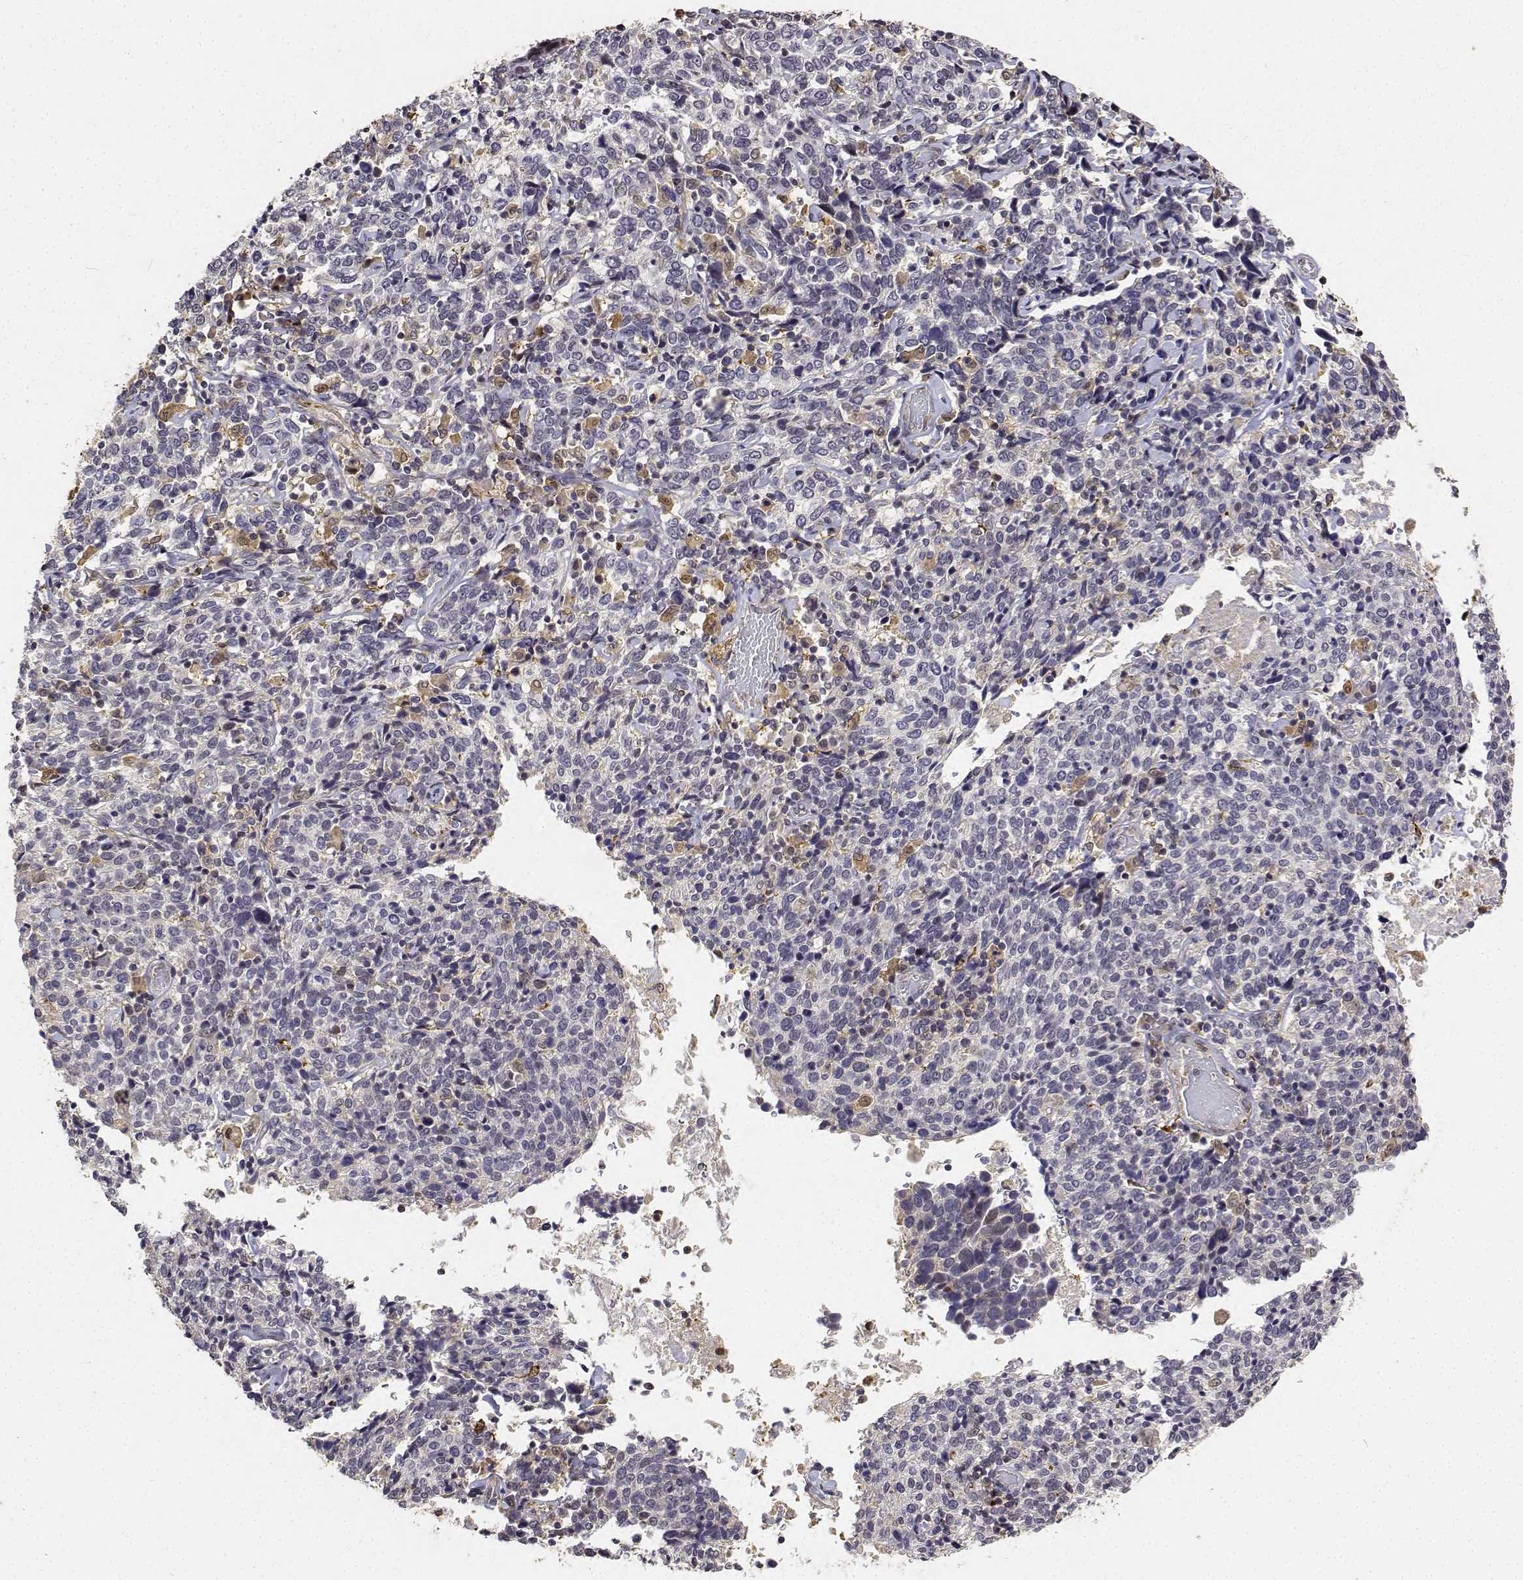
{"staining": {"intensity": "negative", "quantity": "none", "location": "none"}, "tissue": "cervical cancer", "cell_type": "Tumor cells", "image_type": "cancer", "snomed": [{"axis": "morphology", "description": "Squamous cell carcinoma, NOS"}, {"axis": "topography", "description": "Cervix"}], "caption": "Immunohistochemistry (IHC) of human cervical squamous cell carcinoma reveals no positivity in tumor cells. (DAB (3,3'-diaminobenzidine) IHC with hematoxylin counter stain).", "gene": "PCID2", "patient": {"sex": "female", "age": 46}}